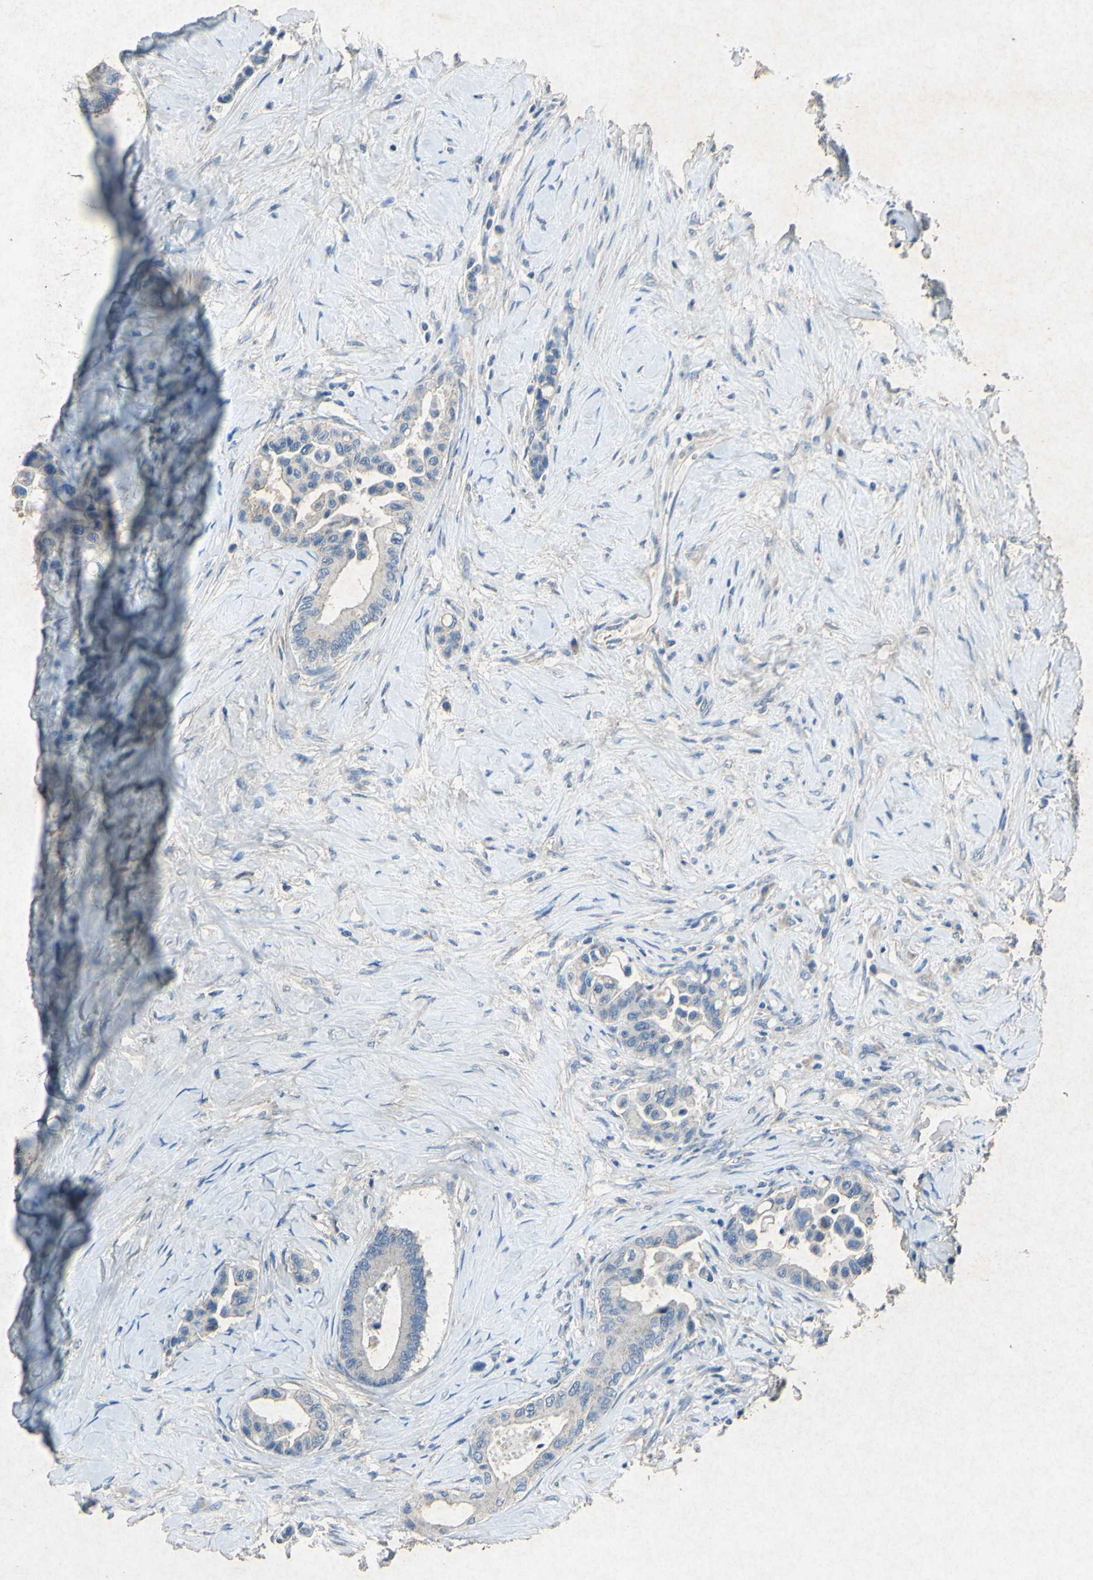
{"staining": {"intensity": "negative", "quantity": "none", "location": "none"}, "tissue": "colorectal cancer", "cell_type": "Tumor cells", "image_type": "cancer", "snomed": [{"axis": "morphology", "description": "Normal tissue, NOS"}, {"axis": "morphology", "description": "Adenocarcinoma, NOS"}, {"axis": "topography", "description": "Colon"}], "caption": "Immunohistochemical staining of adenocarcinoma (colorectal) shows no significant staining in tumor cells.", "gene": "SNAP91", "patient": {"sex": "male", "age": 82}}